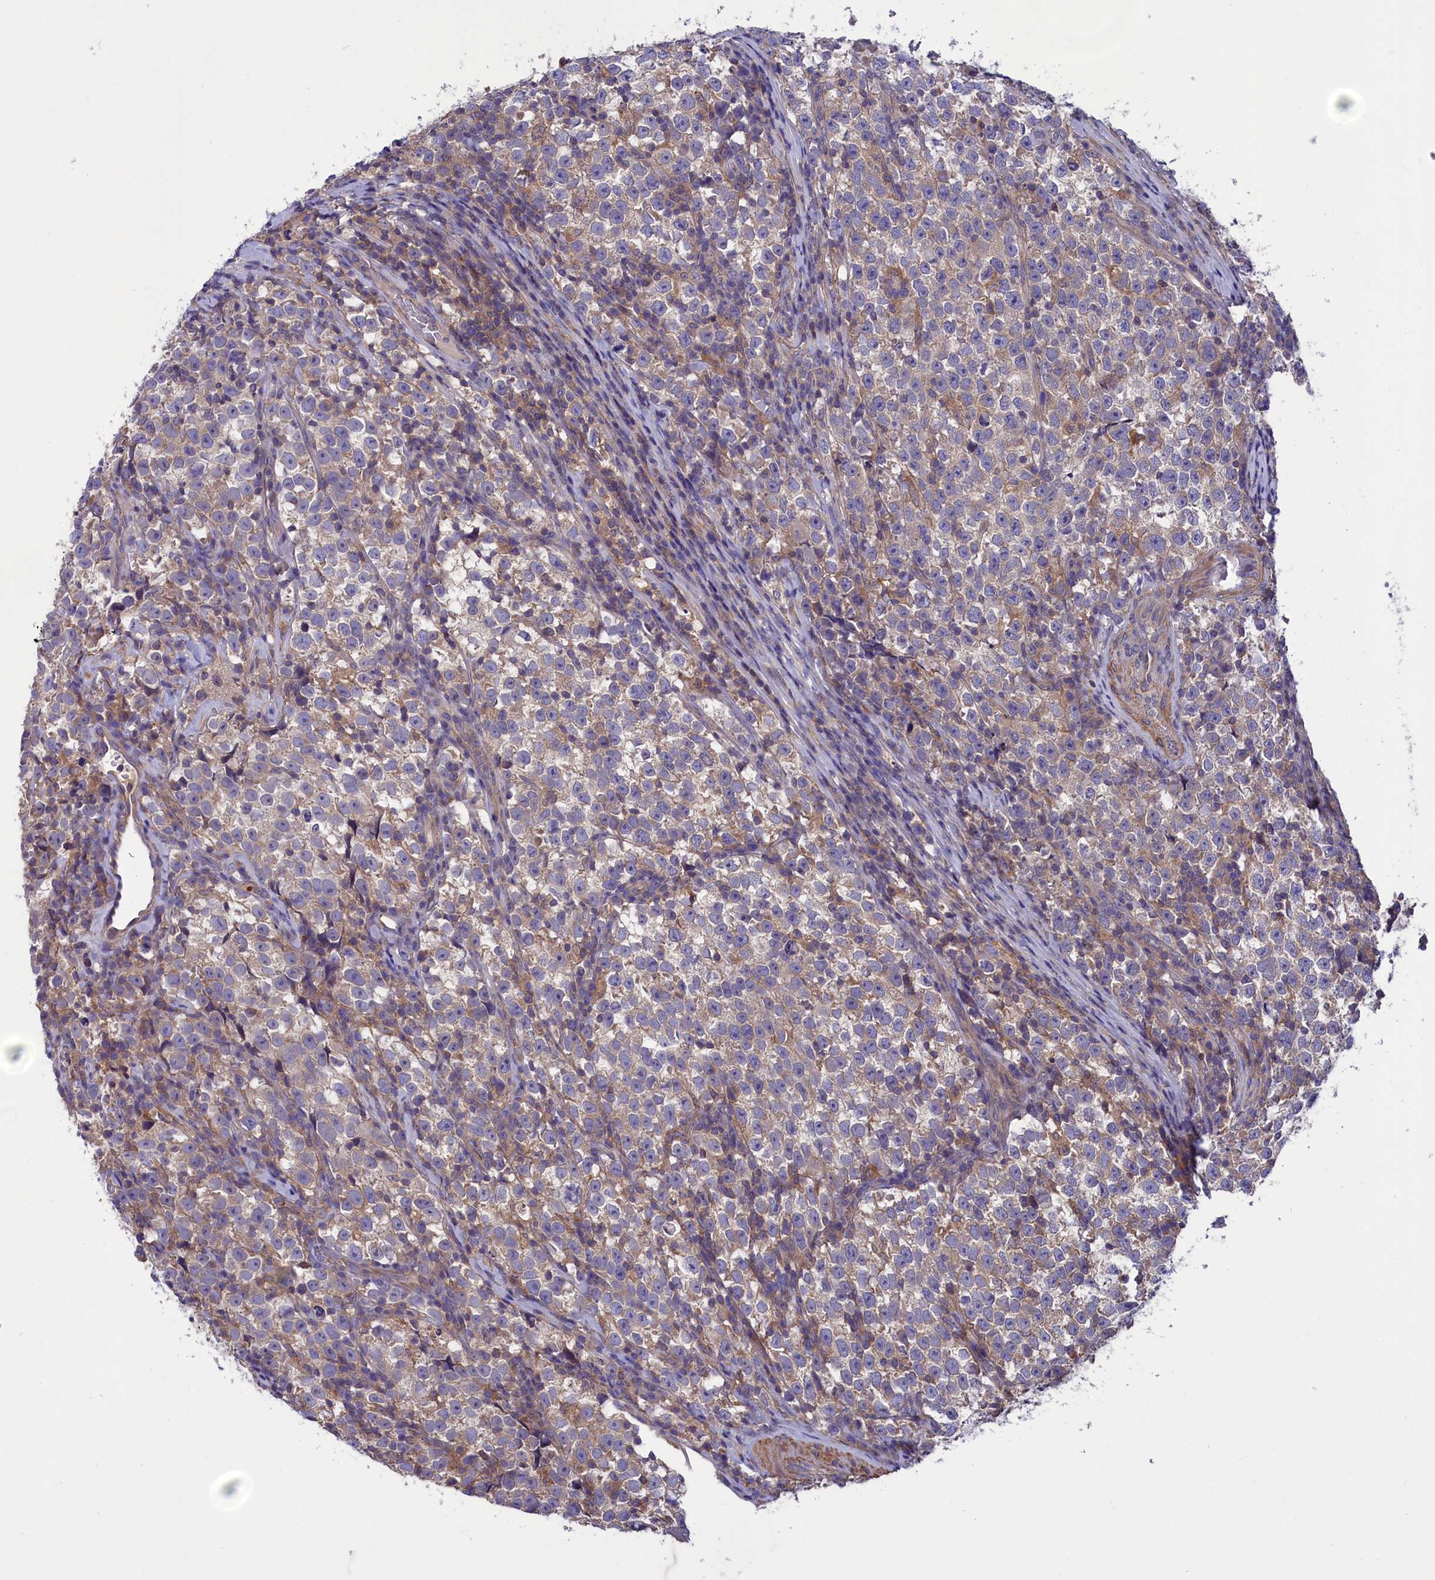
{"staining": {"intensity": "weak", "quantity": "25%-75%", "location": "cytoplasmic/membranous"}, "tissue": "testis cancer", "cell_type": "Tumor cells", "image_type": "cancer", "snomed": [{"axis": "morphology", "description": "Normal tissue, NOS"}, {"axis": "morphology", "description": "Seminoma, NOS"}, {"axis": "topography", "description": "Testis"}], "caption": "Immunohistochemical staining of human testis cancer displays low levels of weak cytoplasmic/membranous protein staining in about 25%-75% of tumor cells. The staining was performed using DAB (3,3'-diaminobenzidine), with brown indicating positive protein expression. Nuclei are stained blue with hematoxylin.", "gene": "AMDHD2", "patient": {"sex": "male", "age": 43}}